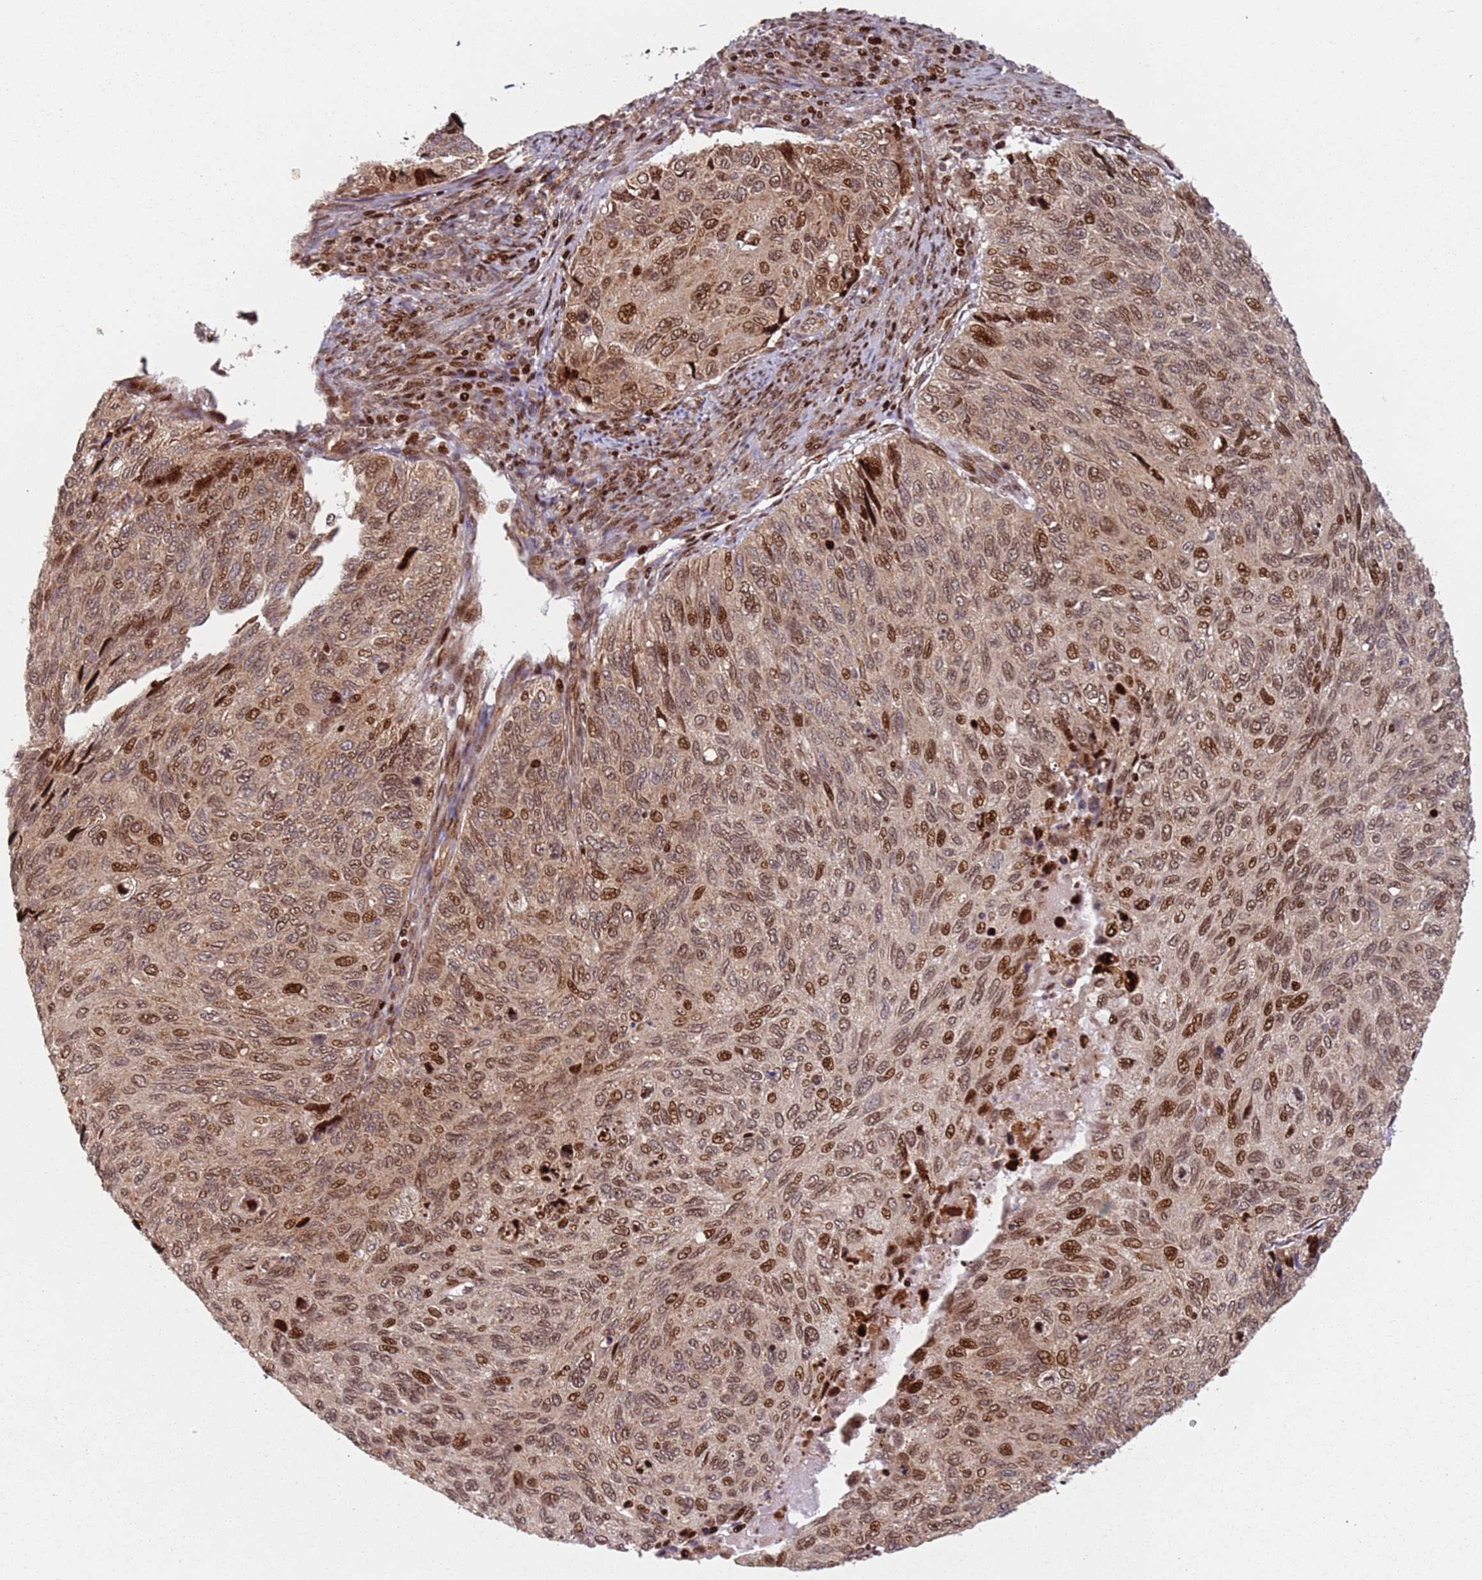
{"staining": {"intensity": "moderate", "quantity": ">75%", "location": "nuclear"}, "tissue": "cervical cancer", "cell_type": "Tumor cells", "image_type": "cancer", "snomed": [{"axis": "morphology", "description": "Squamous cell carcinoma, NOS"}, {"axis": "topography", "description": "Cervix"}], "caption": "Protein expression analysis of human cervical squamous cell carcinoma reveals moderate nuclear staining in approximately >75% of tumor cells.", "gene": "HNRNPLL", "patient": {"sex": "female", "age": 70}}